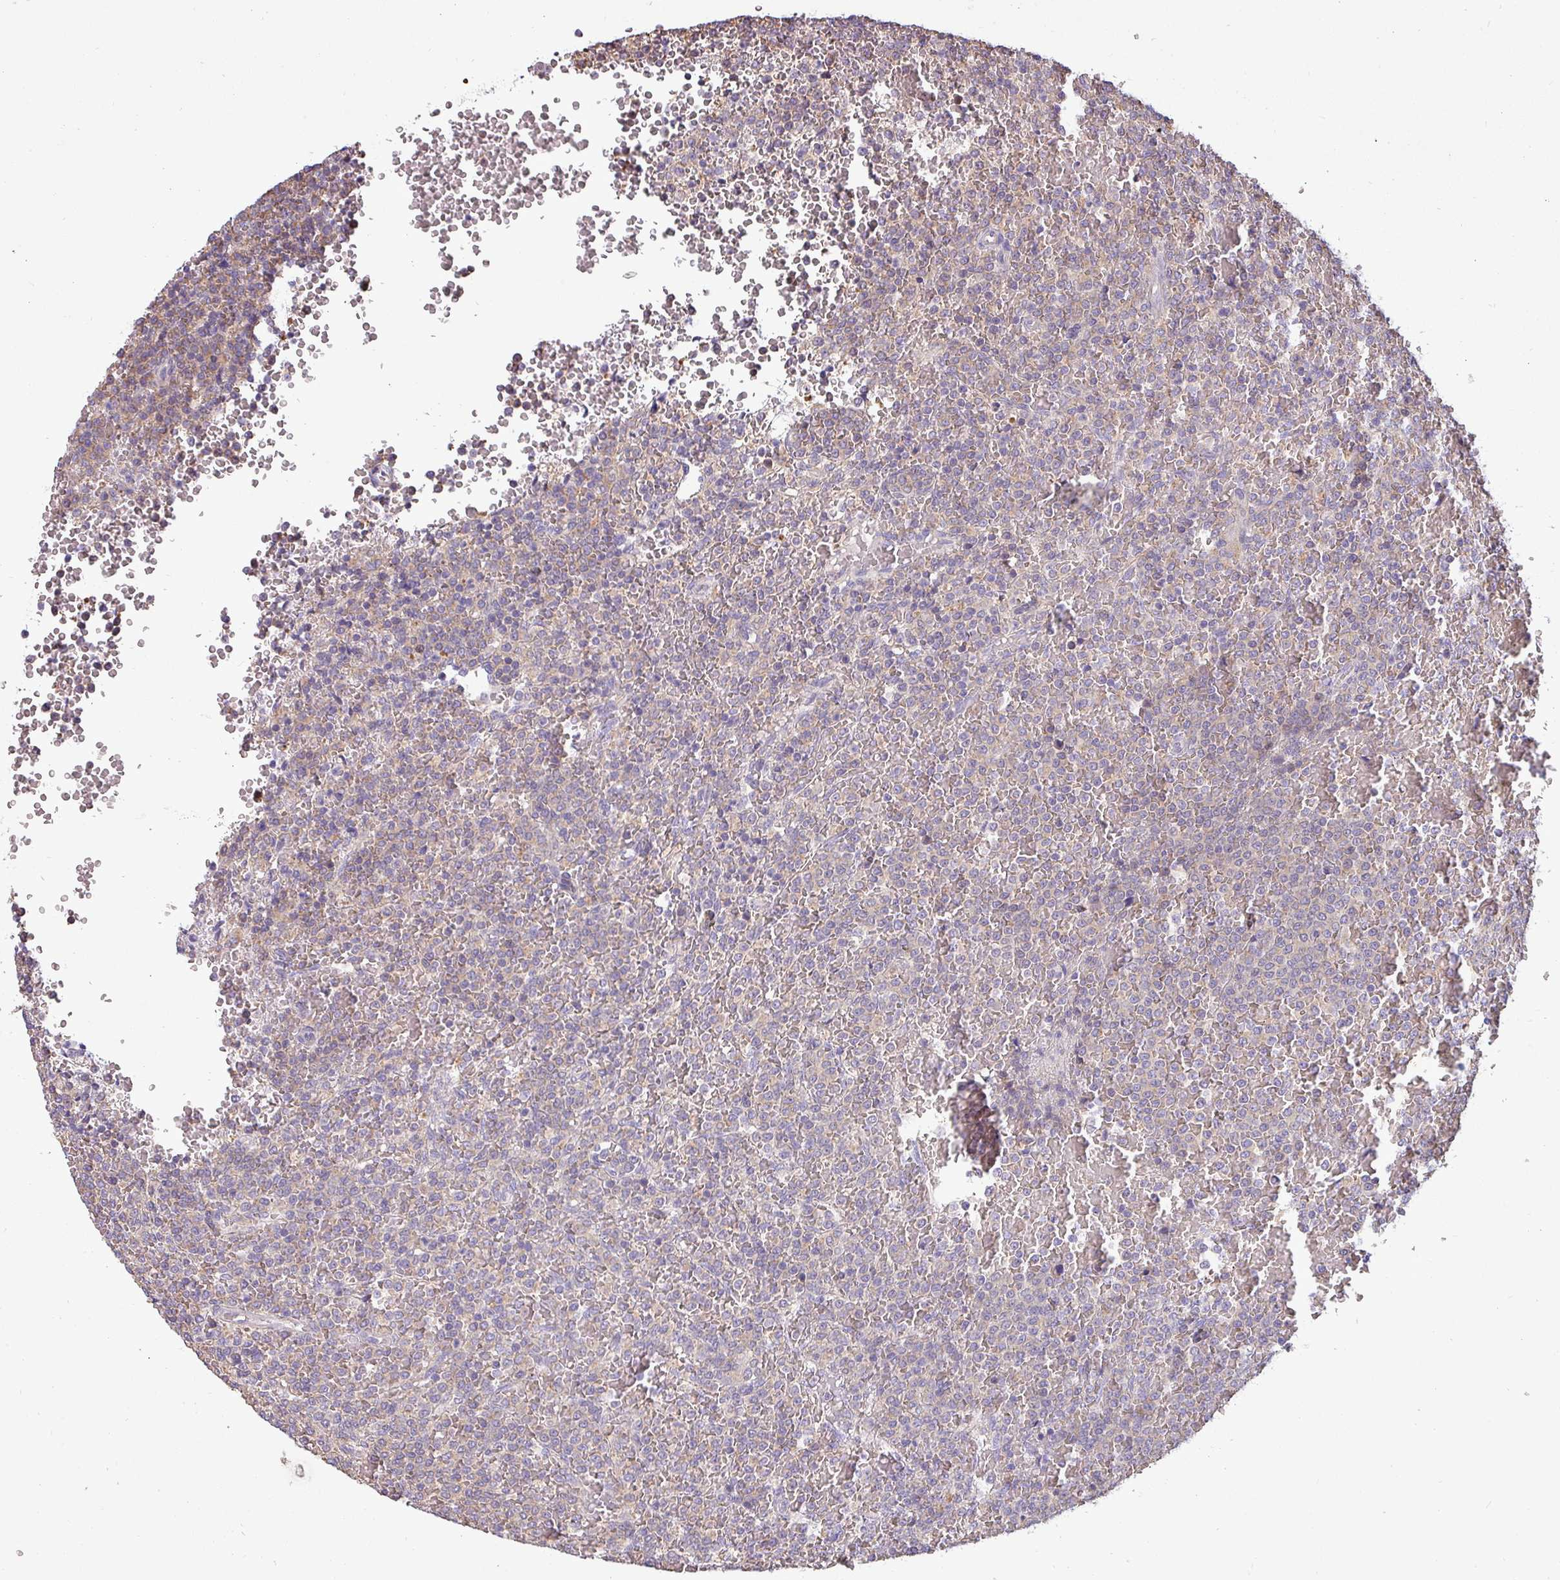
{"staining": {"intensity": "weak", "quantity": "<25%", "location": "cytoplasmic/membranous"}, "tissue": "lymphoma", "cell_type": "Tumor cells", "image_type": "cancer", "snomed": [{"axis": "morphology", "description": "Malignant lymphoma, non-Hodgkin's type, Low grade"}, {"axis": "topography", "description": "Spleen"}], "caption": "IHC image of neoplastic tissue: human malignant lymphoma, non-Hodgkin's type (low-grade) stained with DAB (3,3'-diaminobenzidine) demonstrates no significant protein expression in tumor cells.", "gene": "ZNF835", "patient": {"sex": "male", "age": 60}}